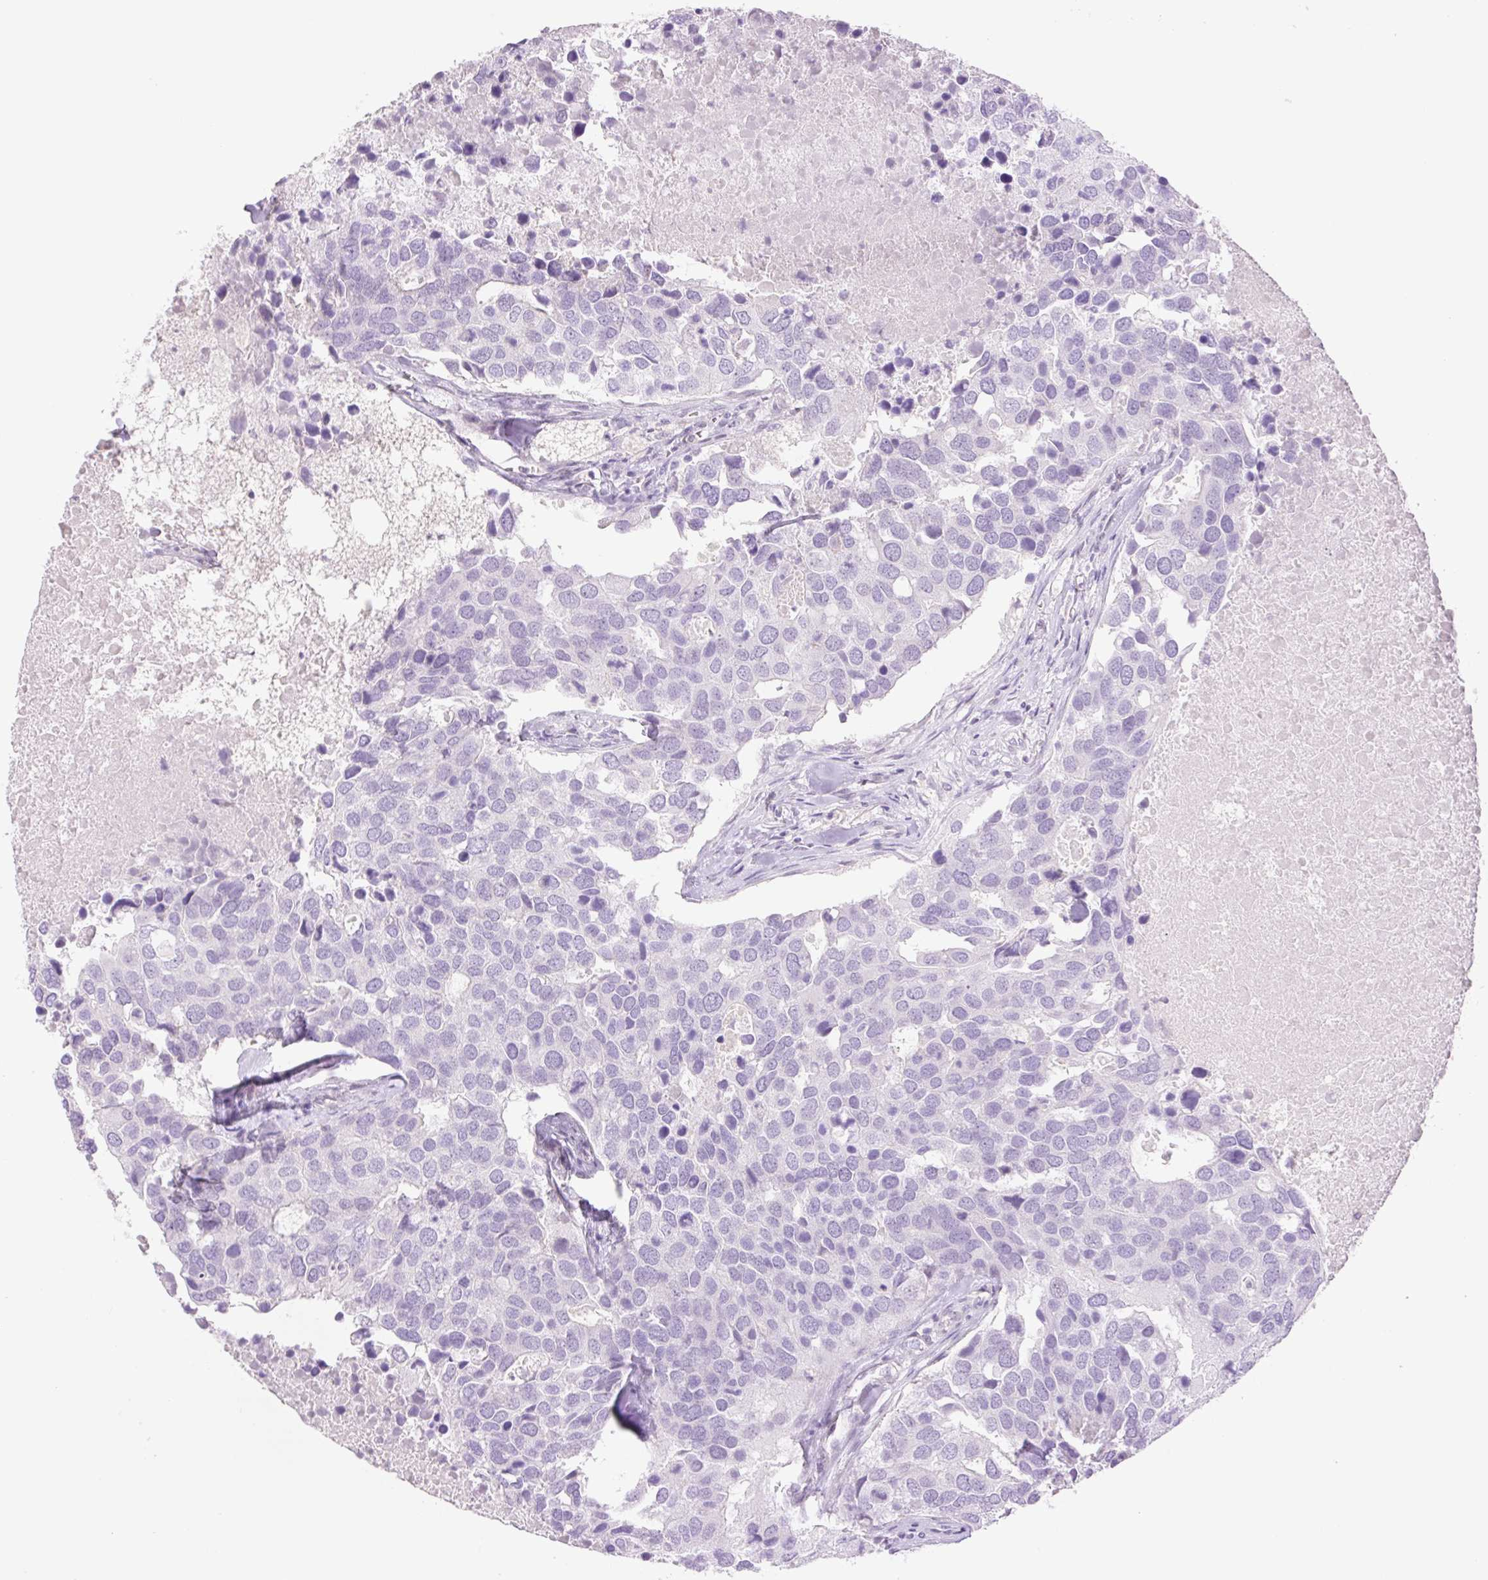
{"staining": {"intensity": "negative", "quantity": "none", "location": "none"}, "tissue": "breast cancer", "cell_type": "Tumor cells", "image_type": "cancer", "snomed": [{"axis": "morphology", "description": "Duct carcinoma"}, {"axis": "topography", "description": "Breast"}], "caption": "Protein analysis of intraductal carcinoma (breast) displays no significant expression in tumor cells.", "gene": "TBX15", "patient": {"sex": "female", "age": 83}}